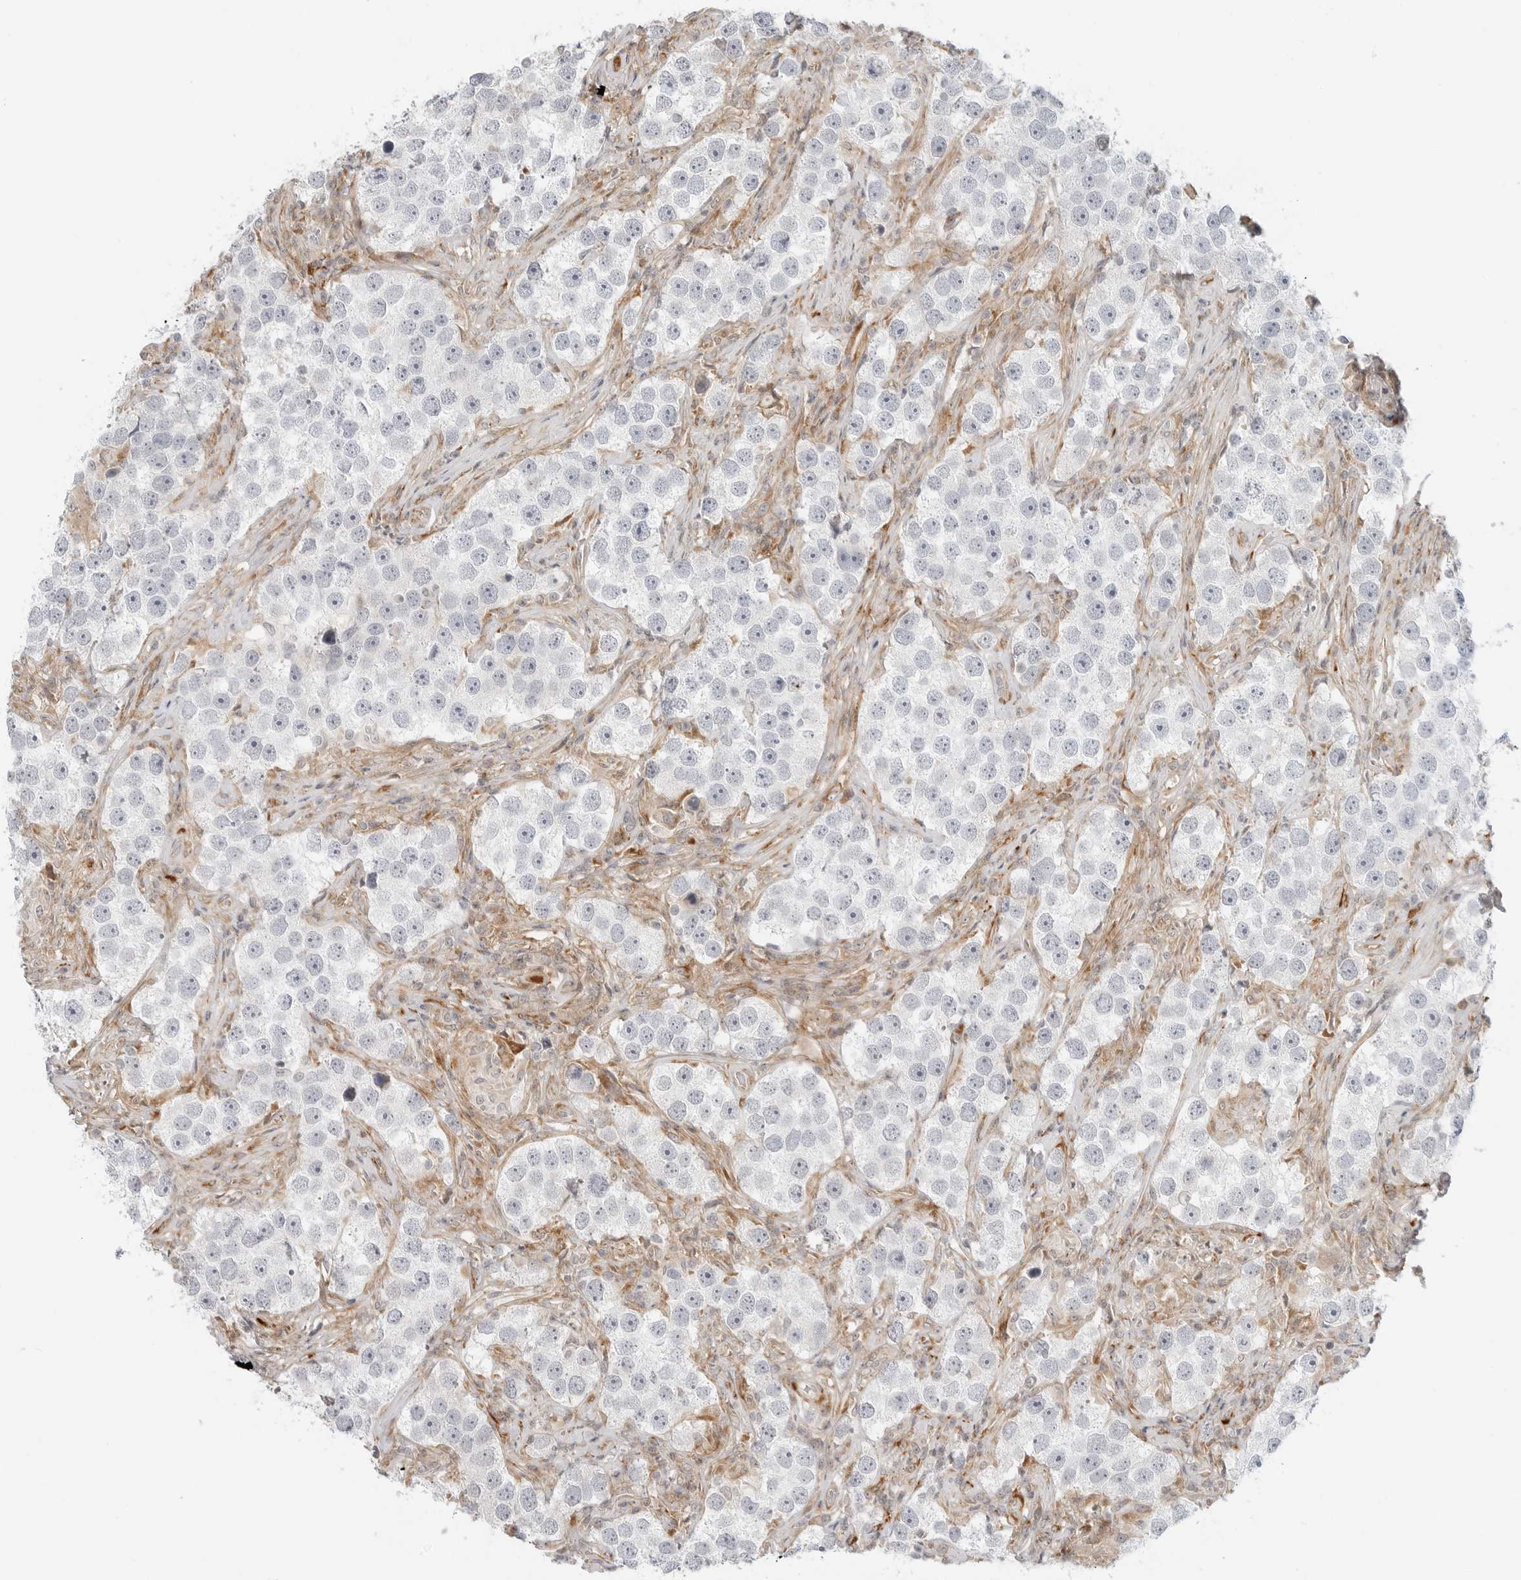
{"staining": {"intensity": "negative", "quantity": "none", "location": "none"}, "tissue": "testis cancer", "cell_type": "Tumor cells", "image_type": "cancer", "snomed": [{"axis": "morphology", "description": "Seminoma, NOS"}, {"axis": "topography", "description": "Testis"}], "caption": "Human seminoma (testis) stained for a protein using IHC shows no positivity in tumor cells.", "gene": "C1QTNF1", "patient": {"sex": "male", "age": 49}}